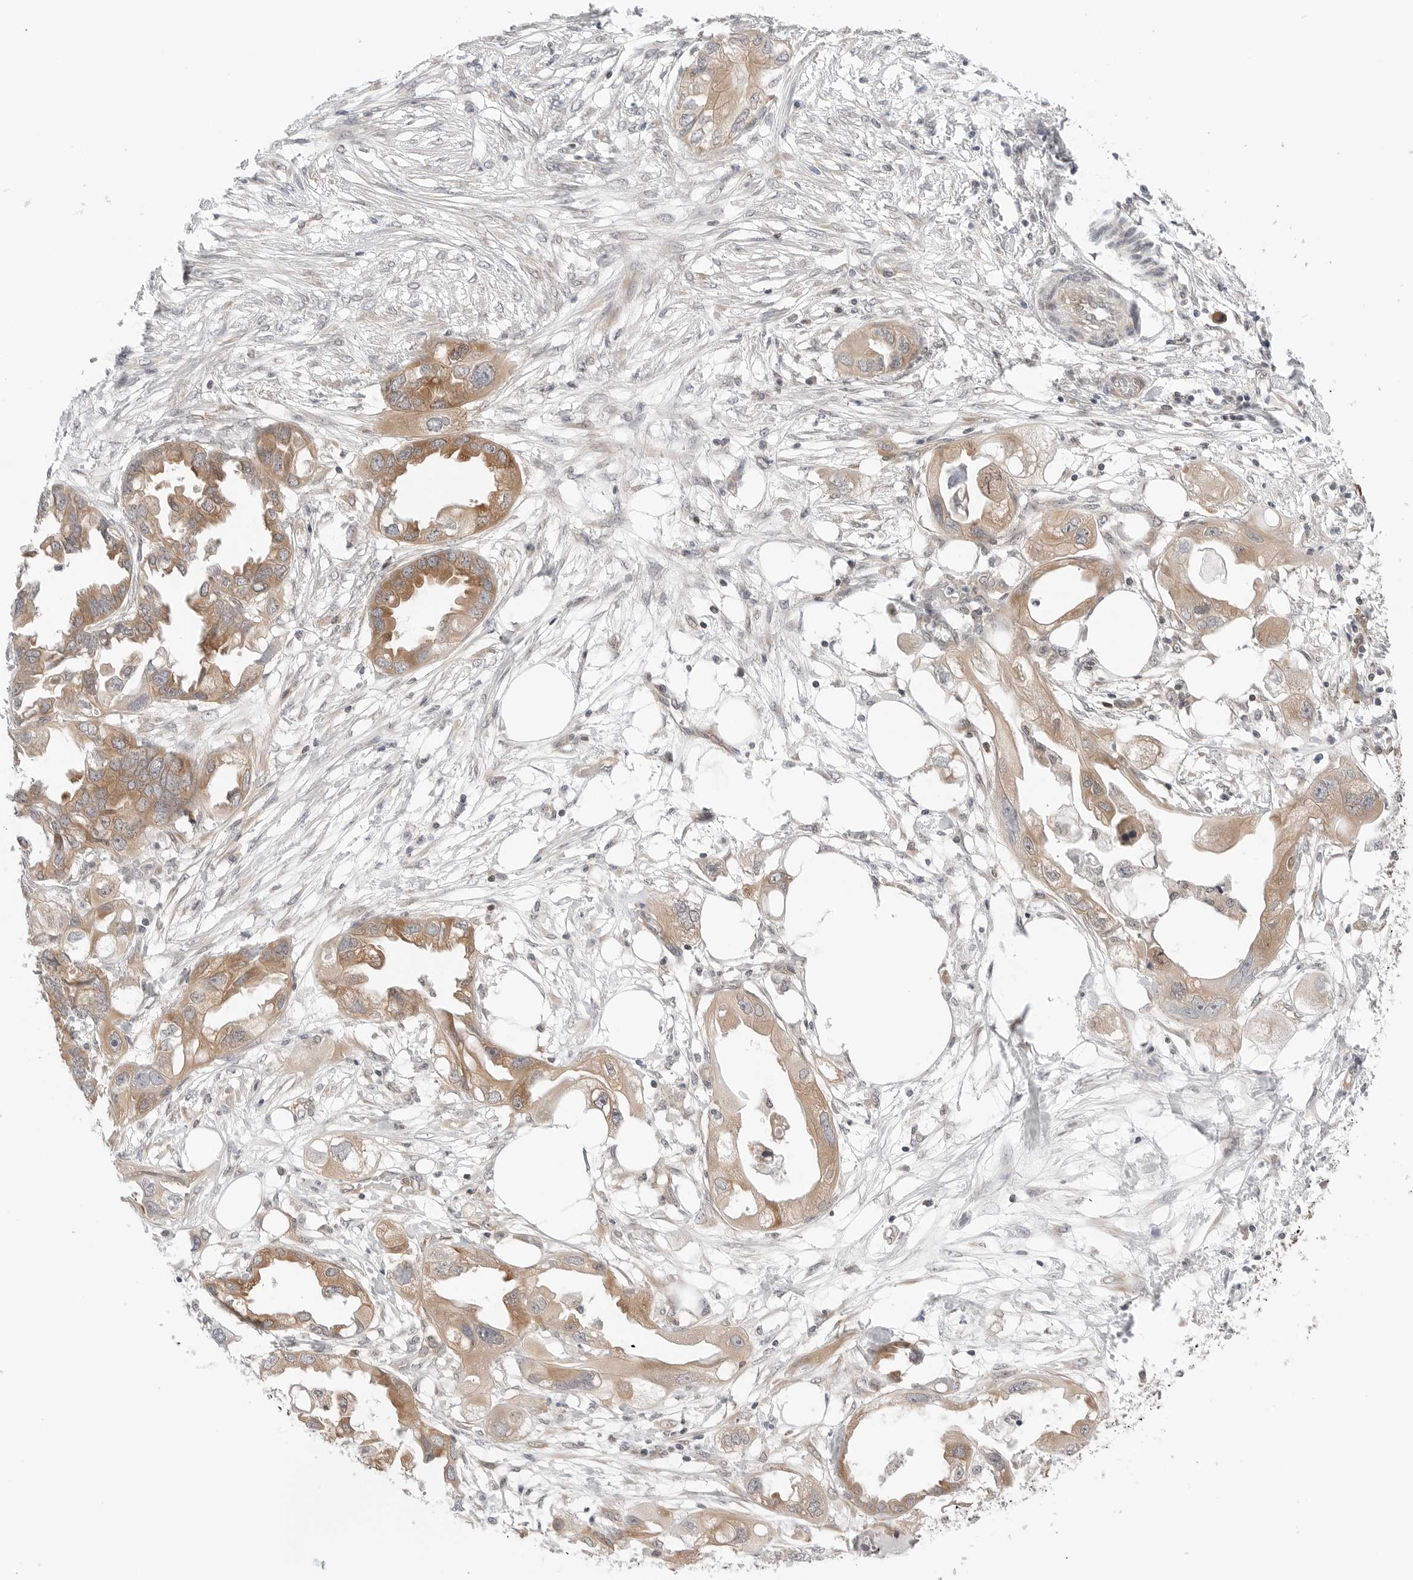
{"staining": {"intensity": "moderate", "quantity": ">75%", "location": "cytoplasmic/membranous"}, "tissue": "endometrial cancer", "cell_type": "Tumor cells", "image_type": "cancer", "snomed": [{"axis": "morphology", "description": "Adenocarcinoma, NOS"}, {"axis": "morphology", "description": "Adenocarcinoma, metastatic, NOS"}, {"axis": "topography", "description": "Adipose tissue"}, {"axis": "topography", "description": "Endometrium"}], "caption": "Endometrial cancer stained for a protein reveals moderate cytoplasmic/membranous positivity in tumor cells.", "gene": "NUDC", "patient": {"sex": "female", "age": 67}}